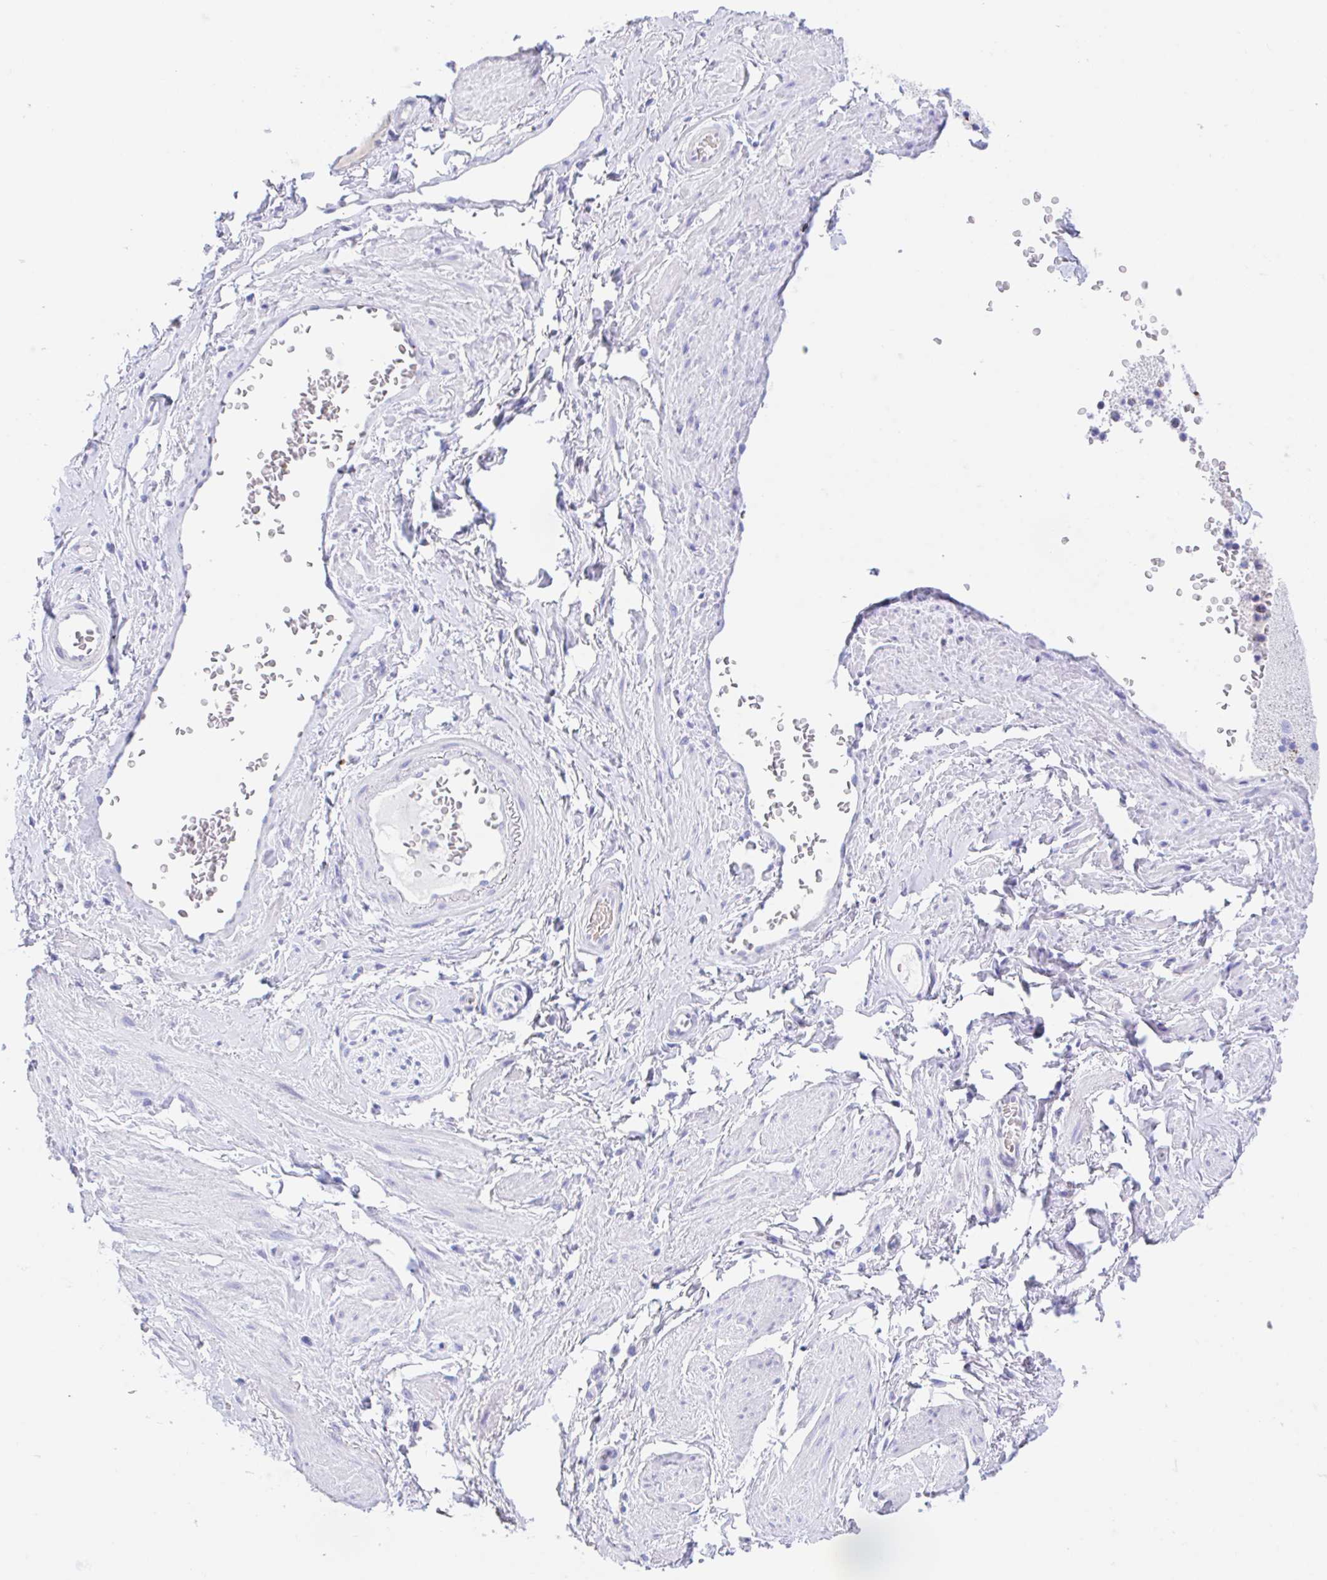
{"staining": {"intensity": "negative", "quantity": "none", "location": "none"}, "tissue": "adipose tissue", "cell_type": "Adipocytes", "image_type": "normal", "snomed": [{"axis": "morphology", "description": "Normal tissue, NOS"}, {"axis": "topography", "description": "Vagina"}, {"axis": "topography", "description": "Peripheral nerve tissue"}], "caption": "This is a micrograph of immunohistochemistry (IHC) staining of benign adipose tissue, which shows no positivity in adipocytes.", "gene": "ANKRD9", "patient": {"sex": "female", "age": 71}}